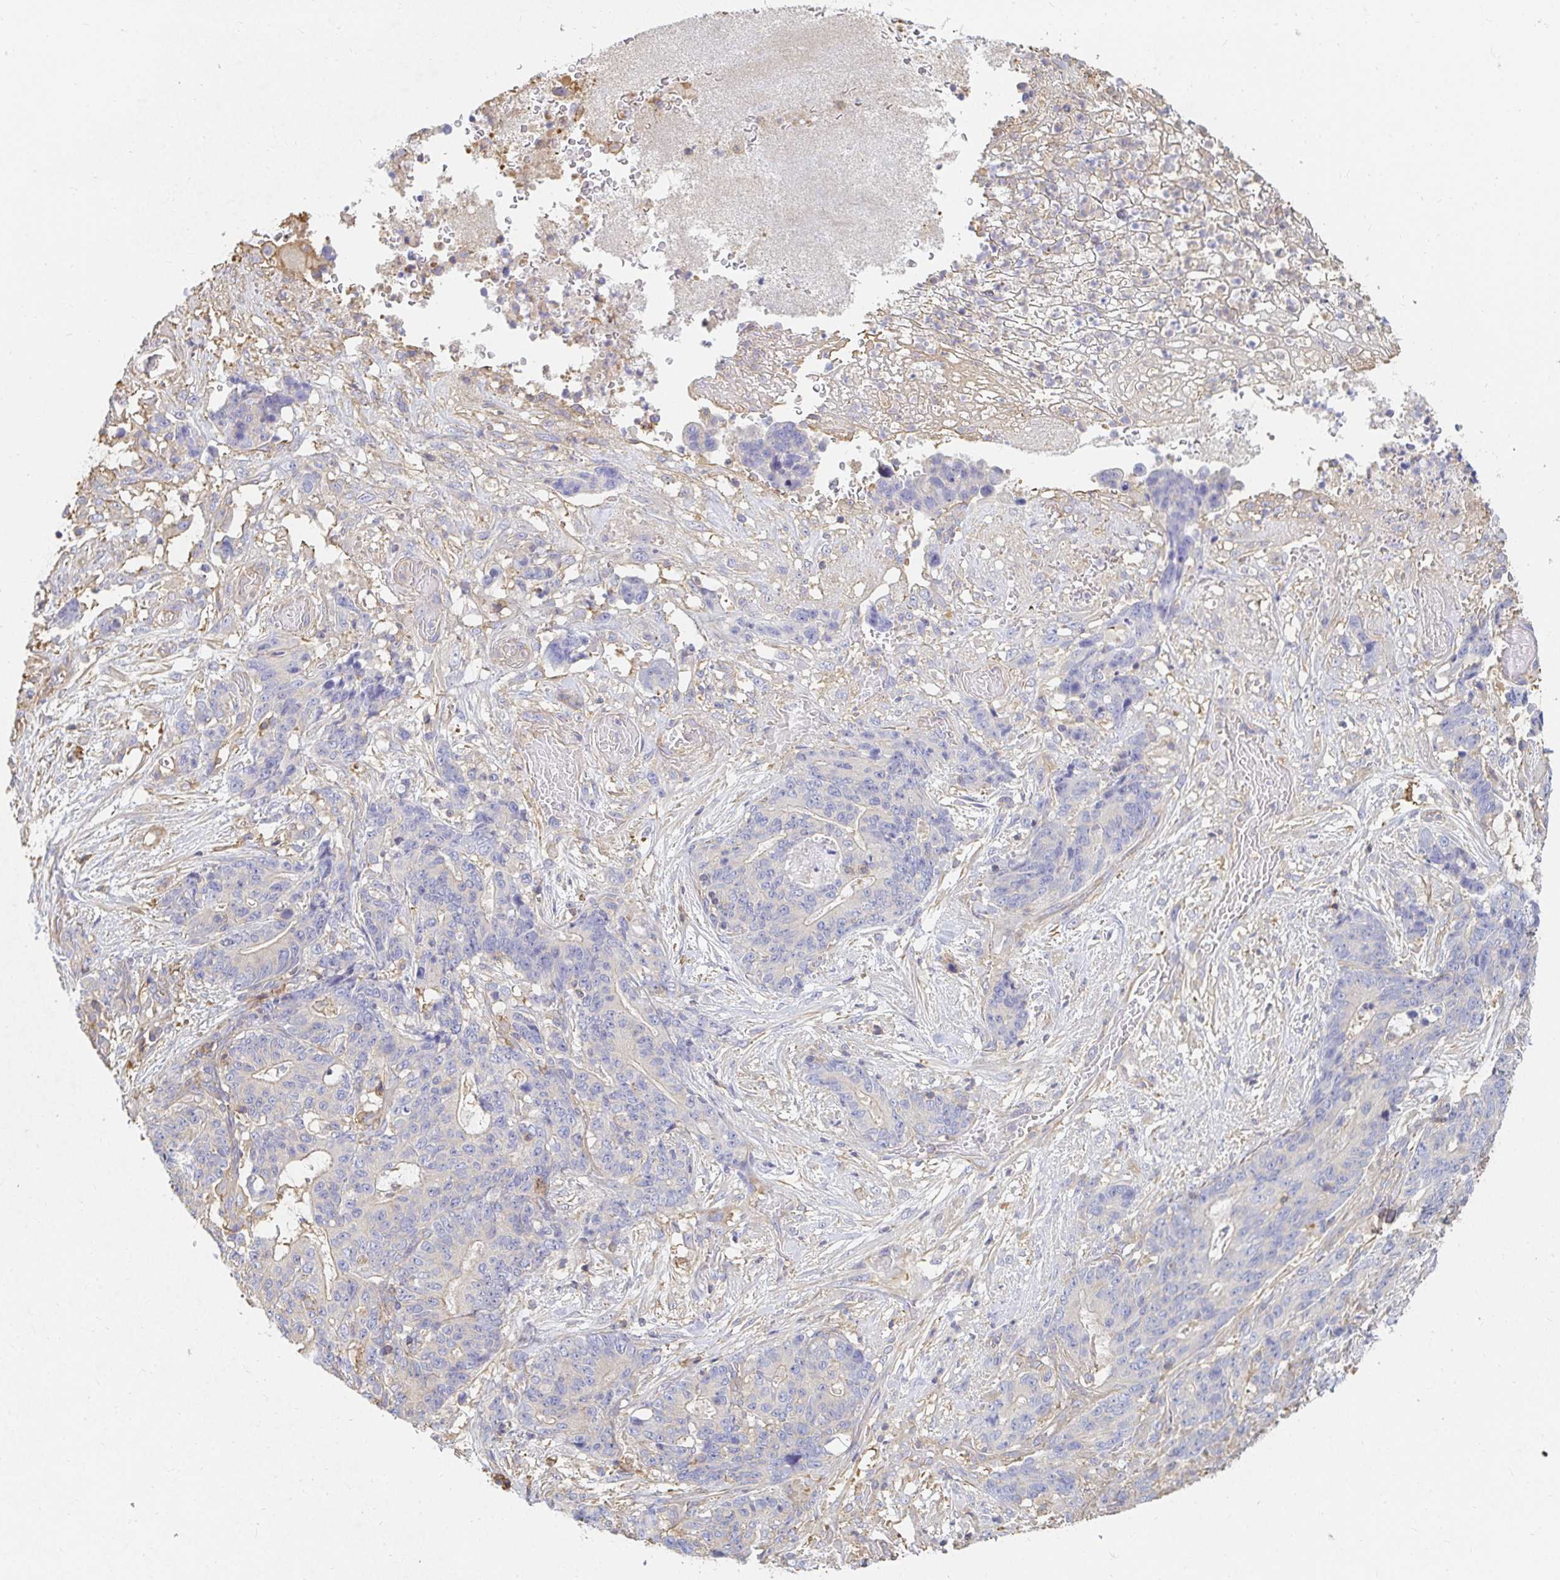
{"staining": {"intensity": "negative", "quantity": "none", "location": "none"}, "tissue": "stomach cancer", "cell_type": "Tumor cells", "image_type": "cancer", "snomed": [{"axis": "morphology", "description": "Normal tissue, NOS"}, {"axis": "morphology", "description": "Adenocarcinoma, NOS"}, {"axis": "topography", "description": "Stomach"}], "caption": "DAB immunohistochemical staining of human stomach adenocarcinoma exhibits no significant staining in tumor cells.", "gene": "TSPAN19", "patient": {"sex": "female", "age": 64}}